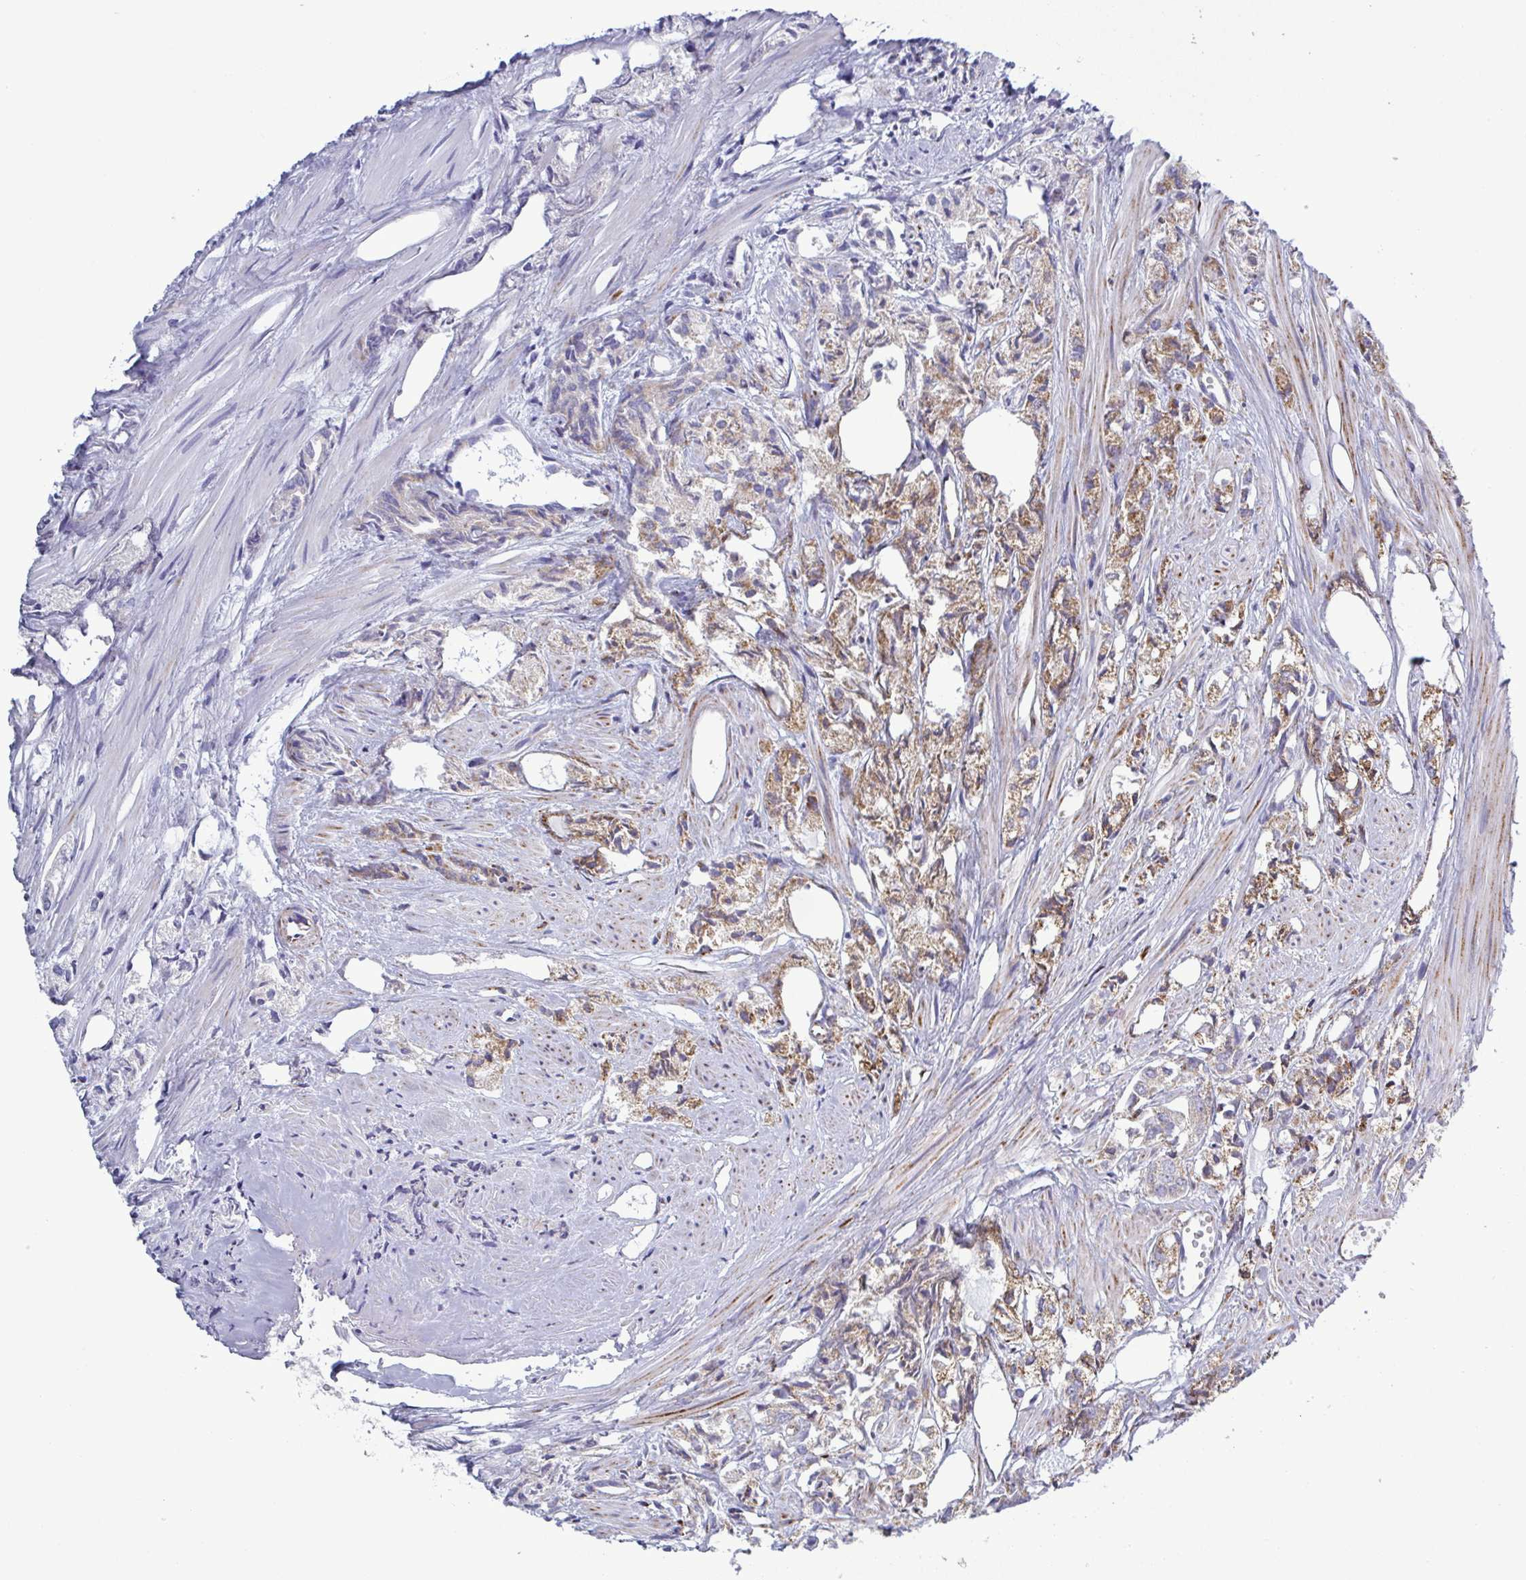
{"staining": {"intensity": "moderate", "quantity": ">75%", "location": "cytoplasmic/membranous"}, "tissue": "prostate cancer", "cell_type": "Tumor cells", "image_type": "cancer", "snomed": [{"axis": "morphology", "description": "Adenocarcinoma, High grade"}, {"axis": "topography", "description": "Prostate"}], "caption": "This is an image of immunohistochemistry (IHC) staining of prostate adenocarcinoma (high-grade), which shows moderate positivity in the cytoplasmic/membranous of tumor cells.", "gene": "CSDE1", "patient": {"sex": "male", "age": 58}}